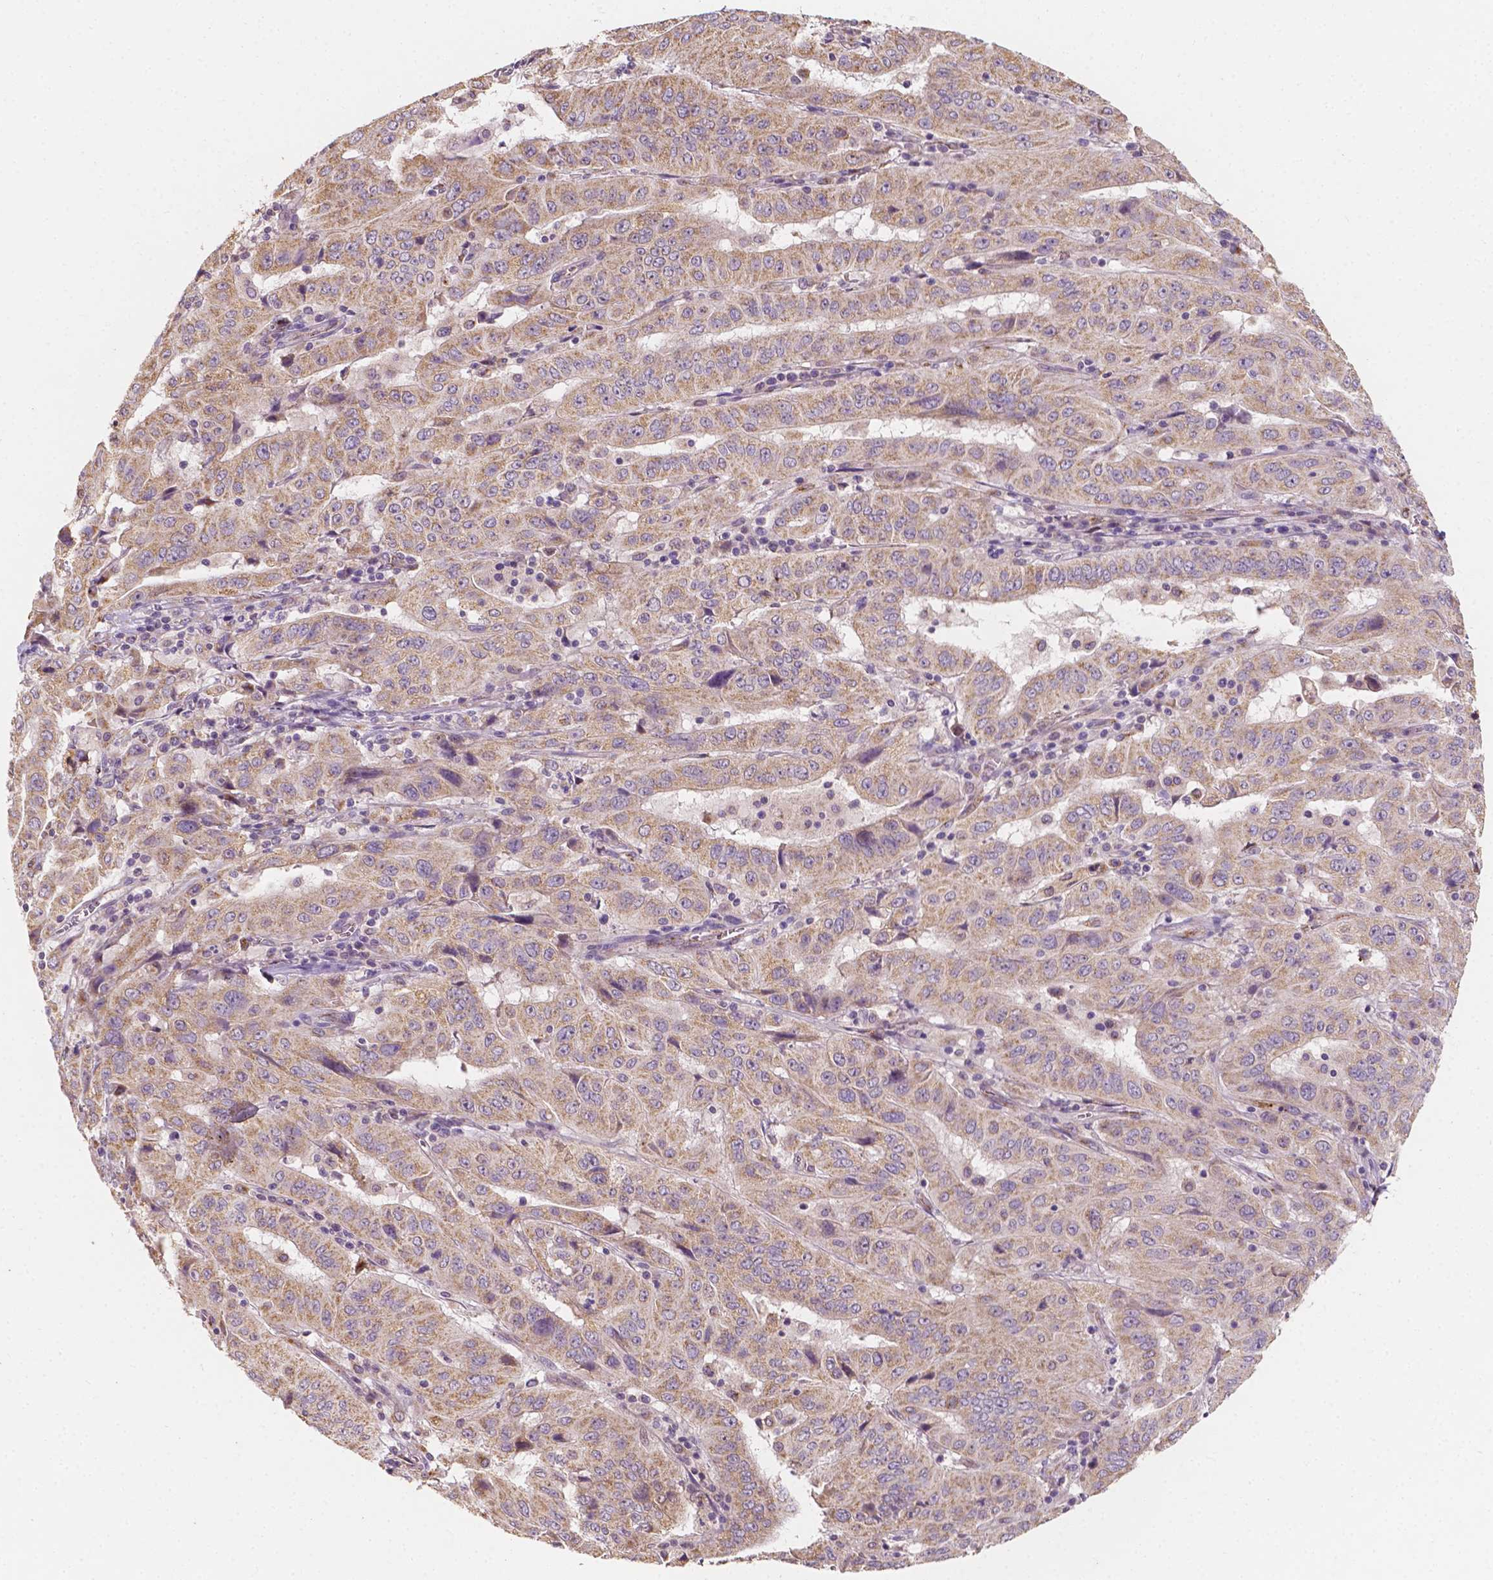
{"staining": {"intensity": "moderate", "quantity": ">75%", "location": "cytoplasmic/membranous"}, "tissue": "pancreatic cancer", "cell_type": "Tumor cells", "image_type": "cancer", "snomed": [{"axis": "morphology", "description": "Adenocarcinoma, NOS"}, {"axis": "topography", "description": "Pancreas"}], "caption": "Protein staining of pancreatic cancer (adenocarcinoma) tissue demonstrates moderate cytoplasmic/membranous expression in approximately >75% of tumor cells.", "gene": "SLC22A4", "patient": {"sex": "male", "age": 63}}